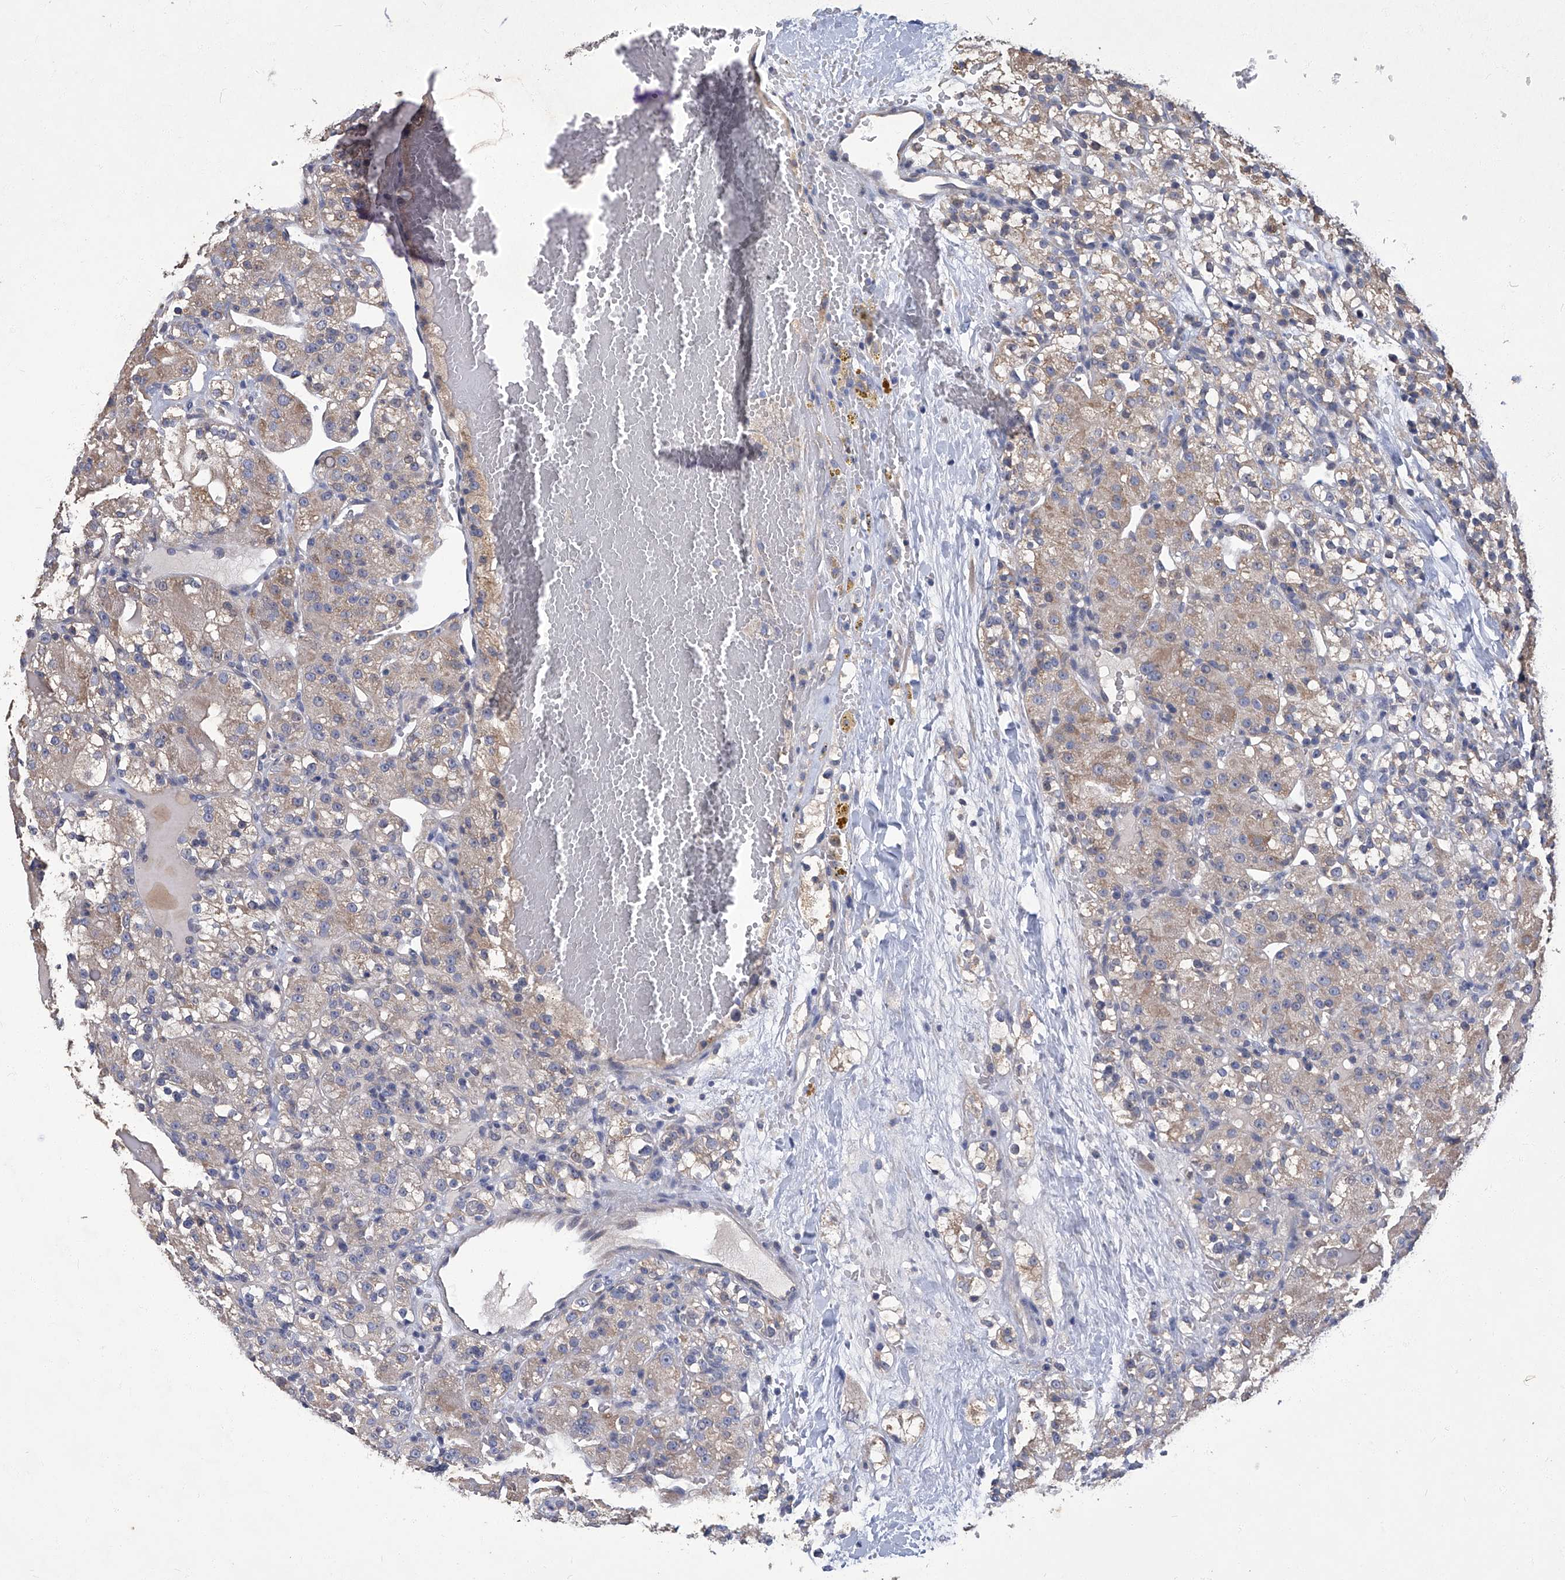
{"staining": {"intensity": "weak", "quantity": "25%-75%", "location": "cytoplasmic/membranous"}, "tissue": "renal cancer", "cell_type": "Tumor cells", "image_type": "cancer", "snomed": [{"axis": "morphology", "description": "Normal tissue, NOS"}, {"axis": "morphology", "description": "Adenocarcinoma, NOS"}, {"axis": "topography", "description": "Kidney"}], "caption": "Renal adenocarcinoma stained with a protein marker reveals weak staining in tumor cells.", "gene": "TGFBR1", "patient": {"sex": "male", "age": 61}}